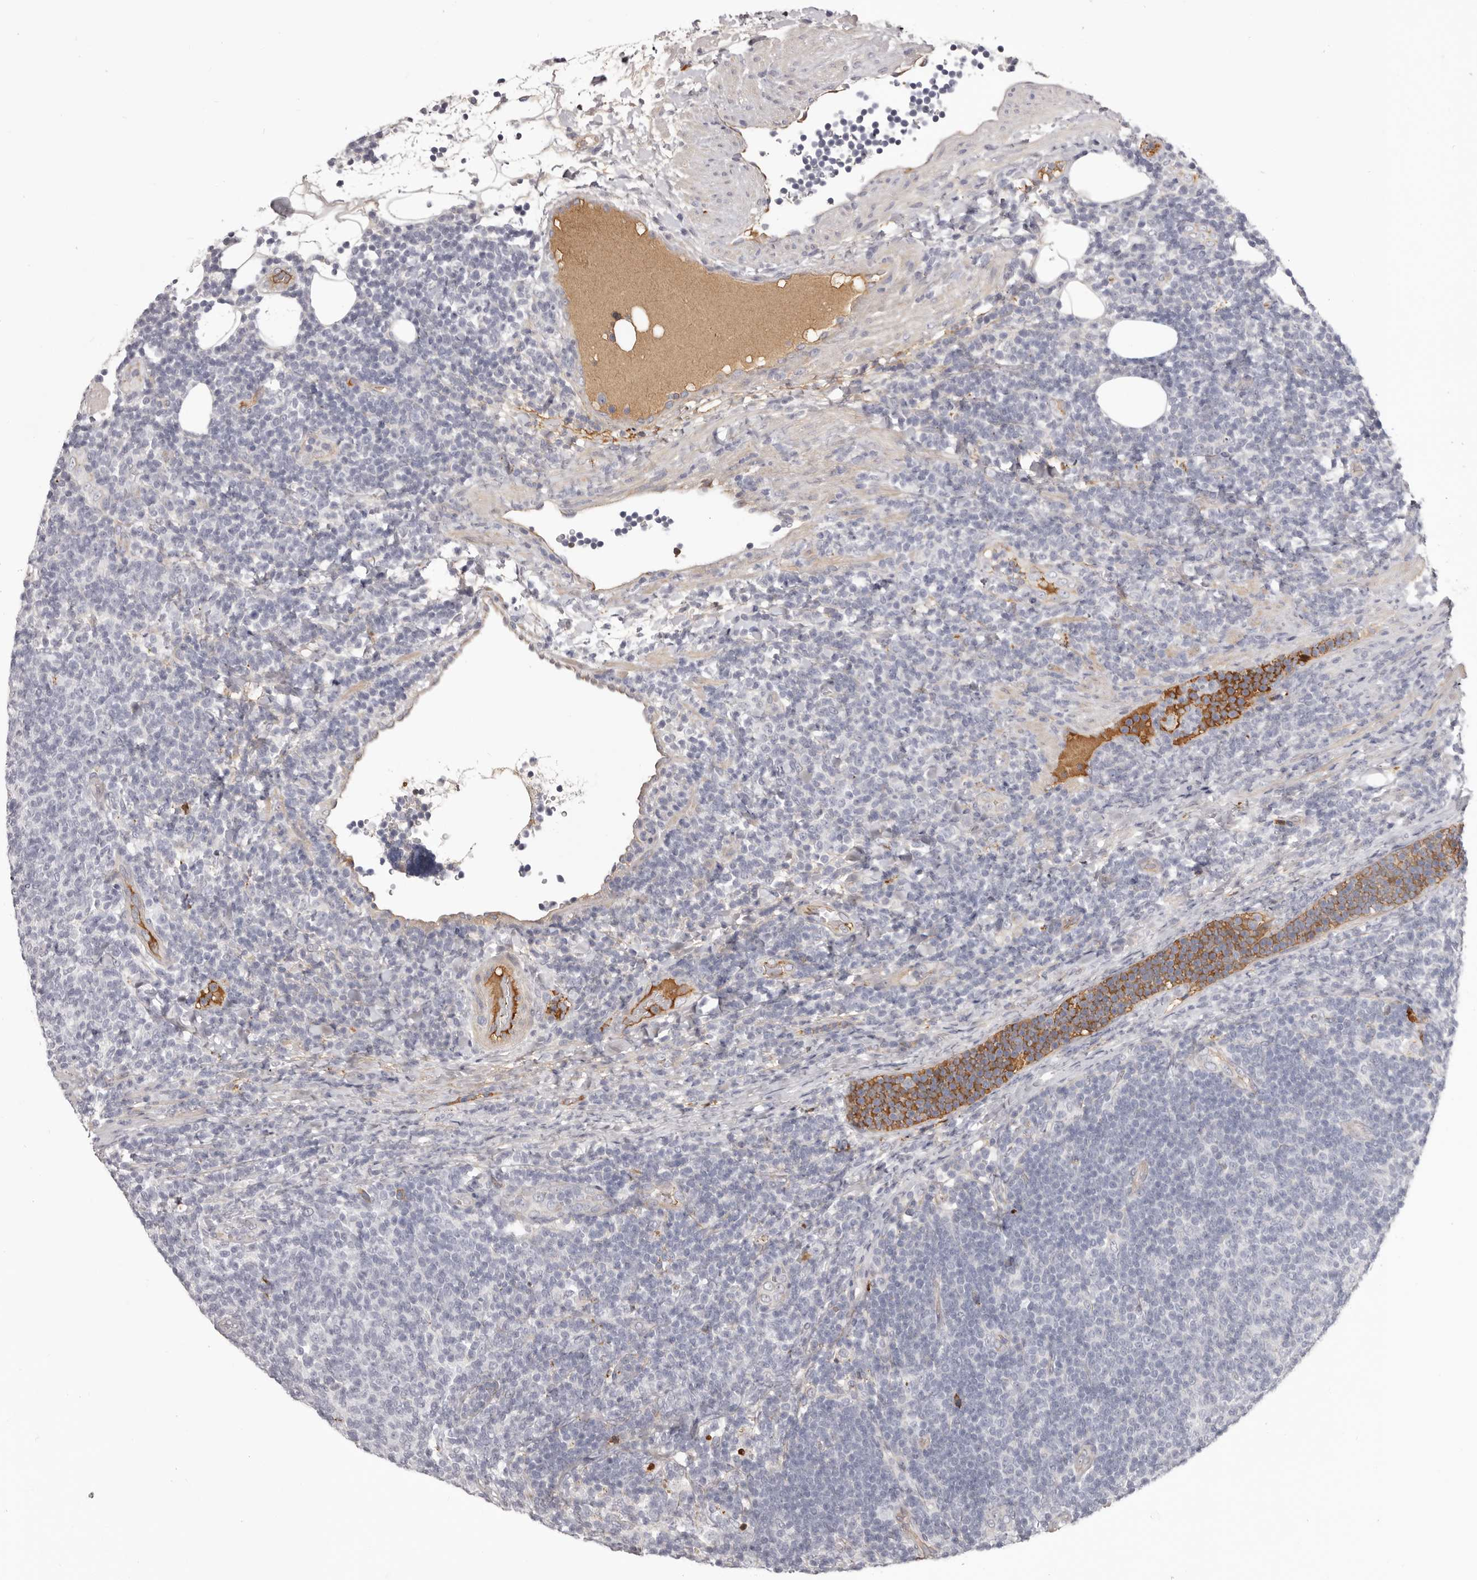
{"staining": {"intensity": "negative", "quantity": "none", "location": "none"}, "tissue": "lymphoma", "cell_type": "Tumor cells", "image_type": "cancer", "snomed": [{"axis": "morphology", "description": "Malignant lymphoma, non-Hodgkin's type, Low grade"}, {"axis": "topography", "description": "Lymph node"}], "caption": "Immunohistochemical staining of human malignant lymphoma, non-Hodgkin's type (low-grade) exhibits no significant positivity in tumor cells.", "gene": "OTUD3", "patient": {"sex": "male", "age": 66}}